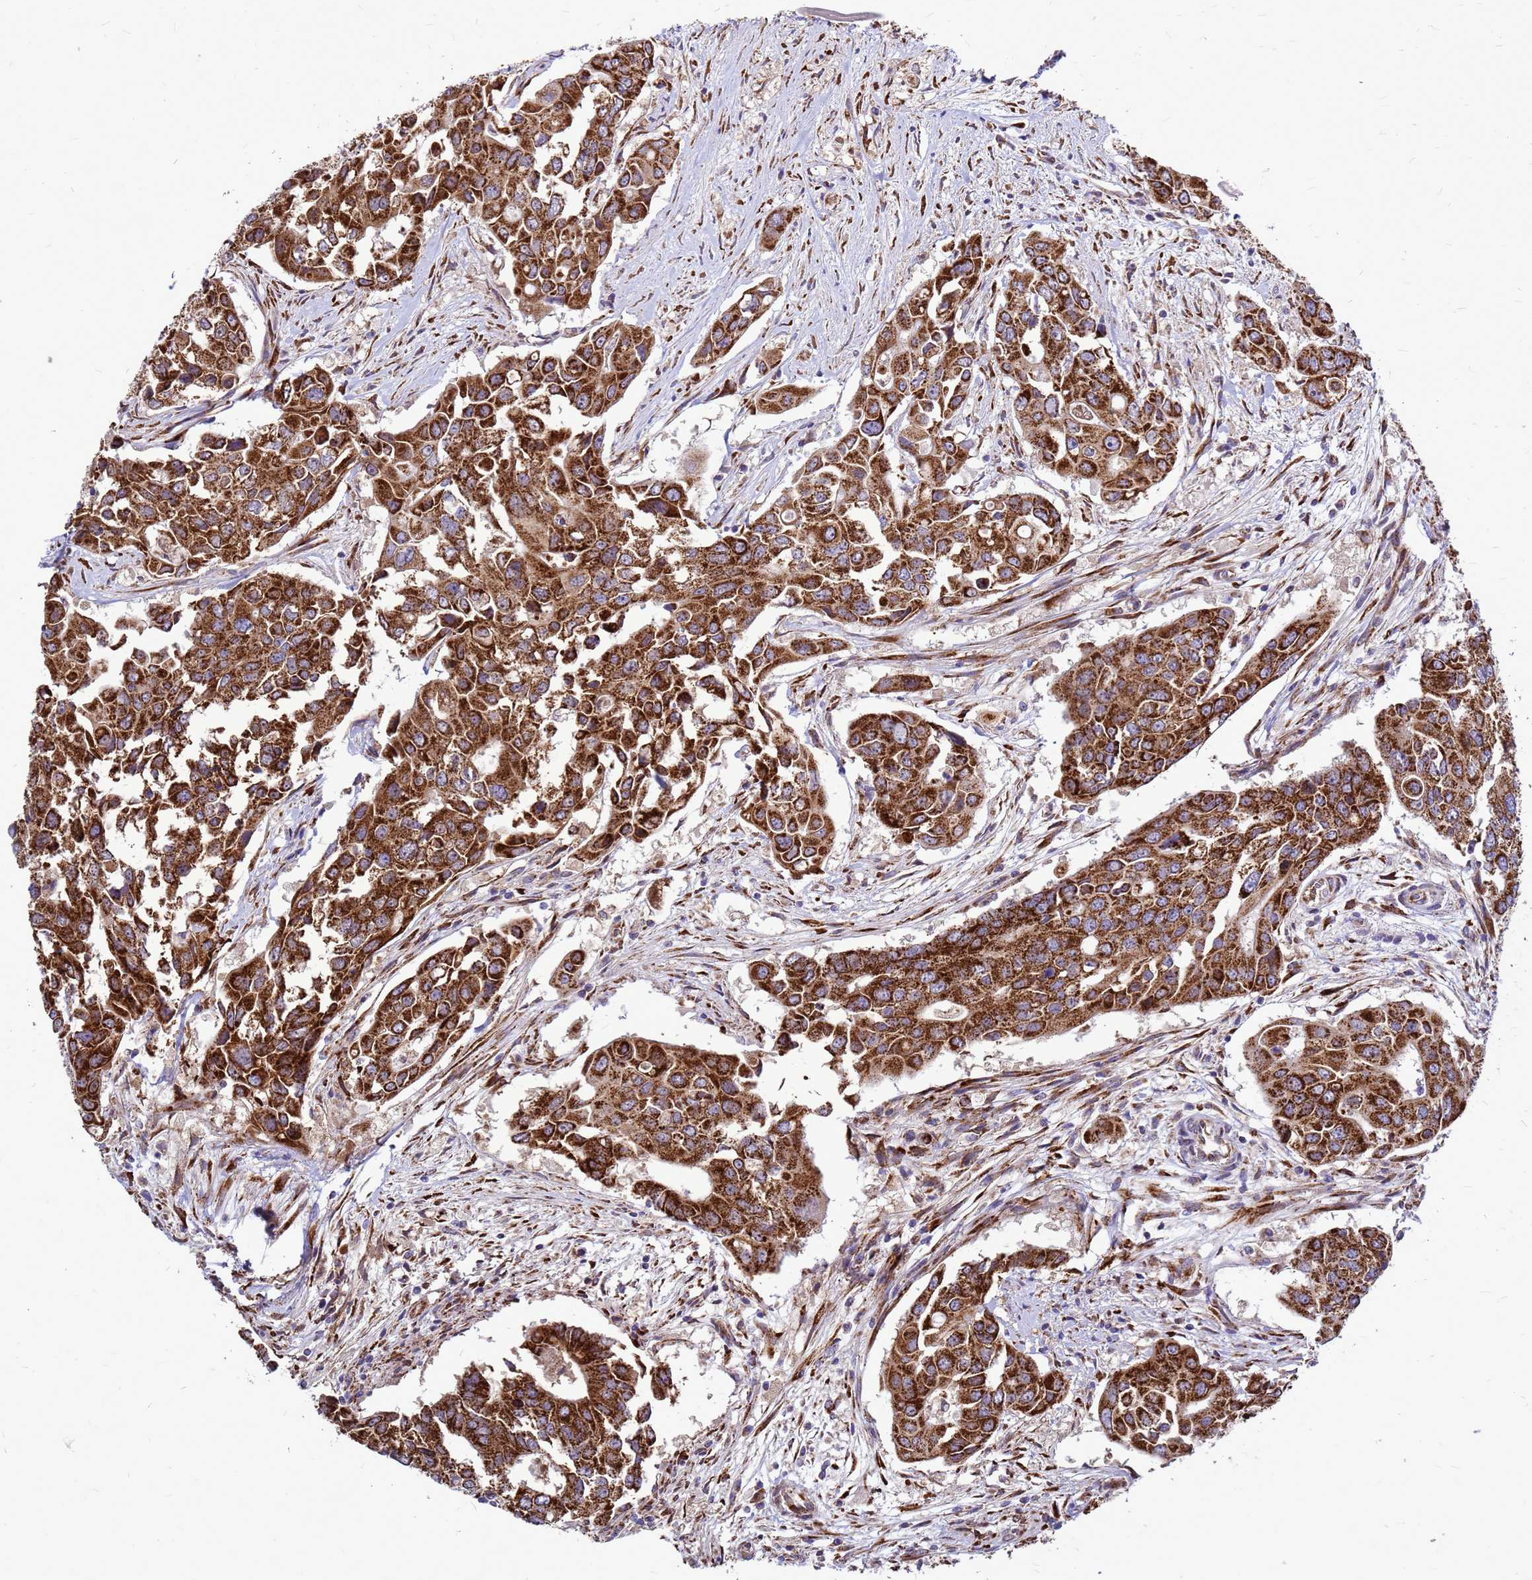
{"staining": {"intensity": "strong", "quantity": ">75%", "location": "cytoplasmic/membranous"}, "tissue": "colorectal cancer", "cell_type": "Tumor cells", "image_type": "cancer", "snomed": [{"axis": "morphology", "description": "Adenocarcinoma, NOS"}, {"axis": "topography", "description": "Colon"}], "caption": "A brown stain shows strong cytoplasmic/membranous positivity of a protein in colorectal cancer tumor cells.", "gene": "FSTL4", "patient": {"sex": "male", "age": 77}}